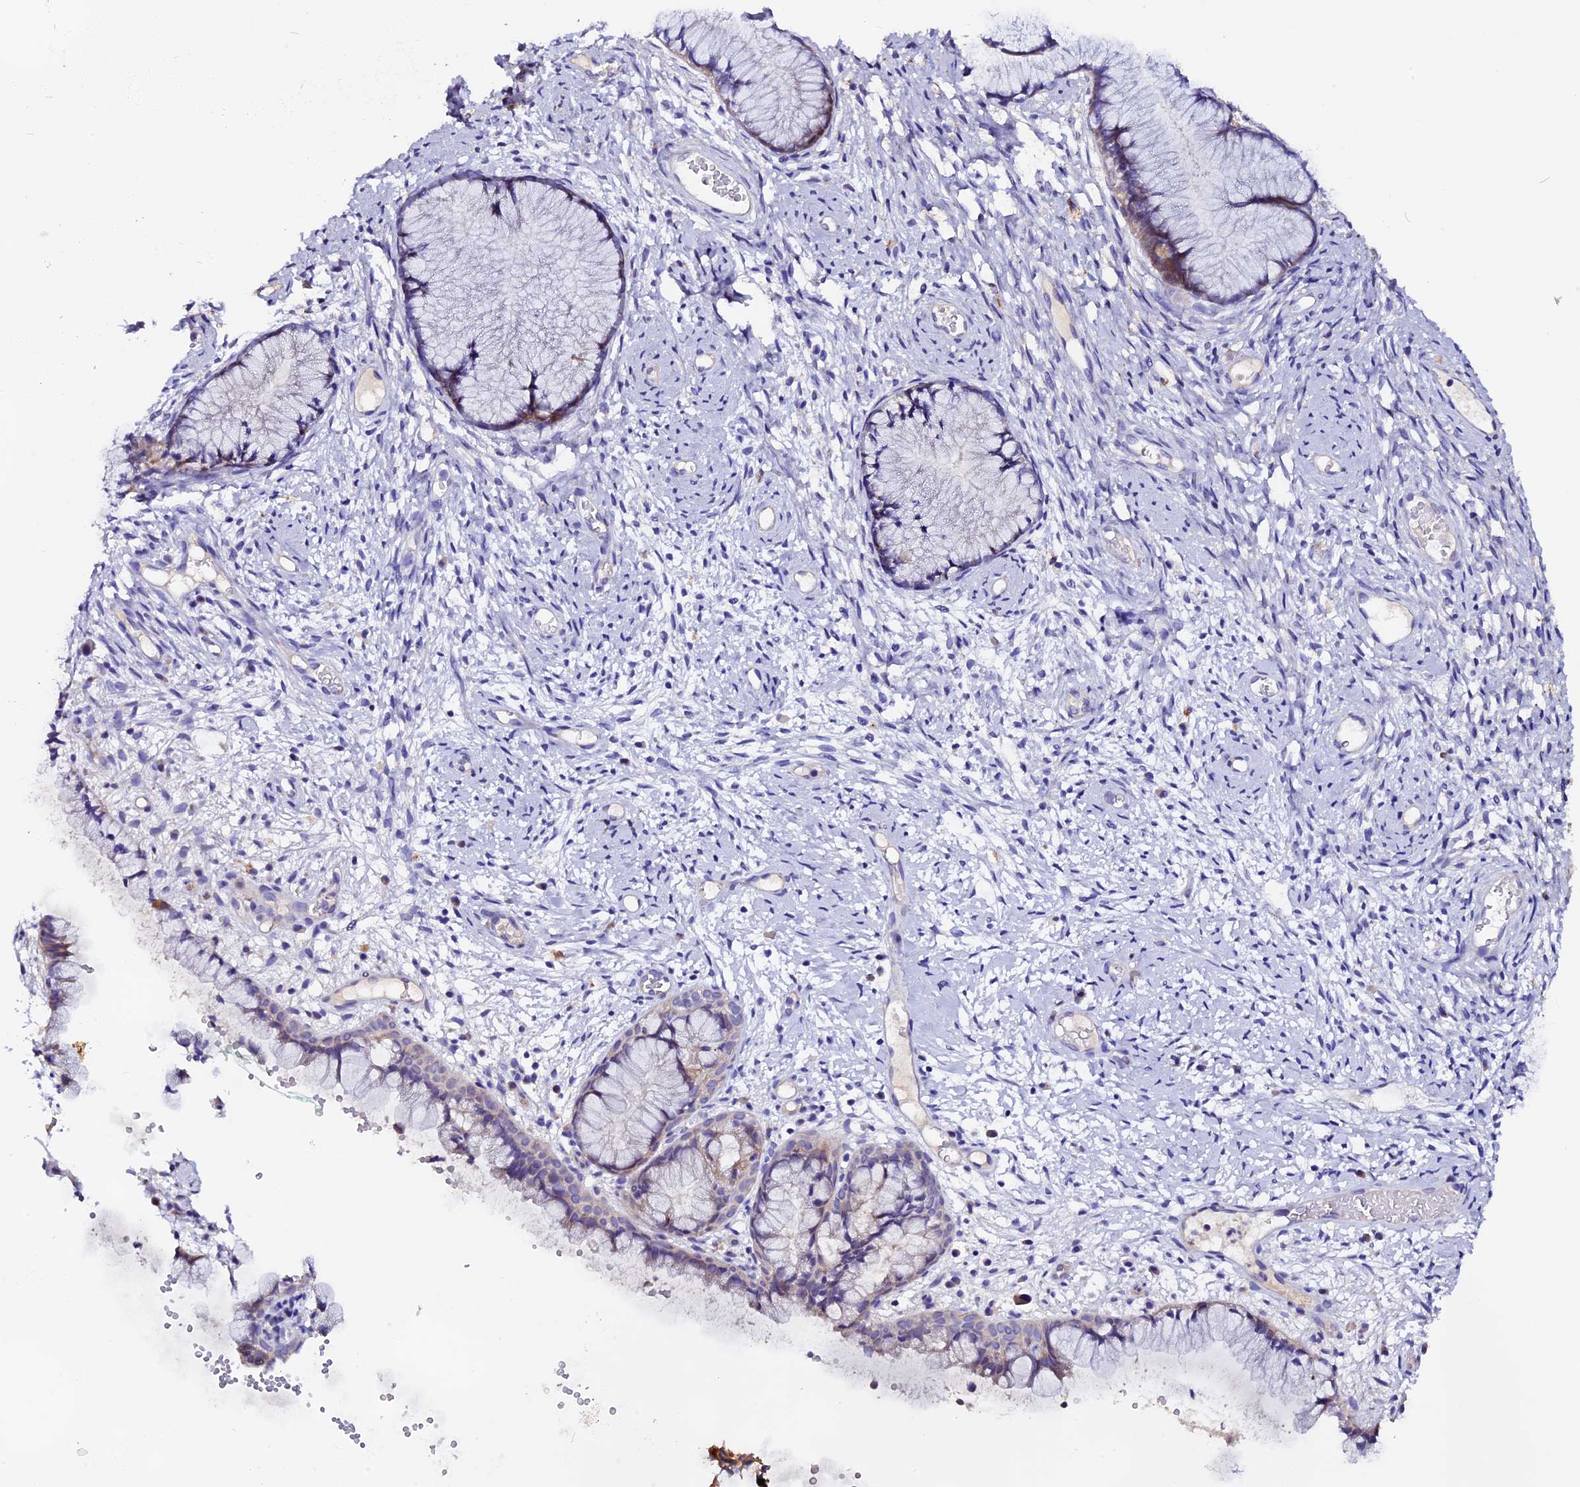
{"staining": {"intensity": "moderate", "quantity": "<25%", "location": "cytoplasmic/membranous"}, "tissue": "cervix", "cell_type": "Glandular cells", "image_type": "normal", "snomed": [{"axis": "morphology", "description": "Normal tissue, NOS"}, {"axis": "topography", "description": "Cervix"}], "caption": "A brown stain highlights moderate cytoplasmic/membranous staining of a protein in glandular cells of normal cervix.", "gene": "FBXW9", "patient": {"sex": "female", "age": 42}}